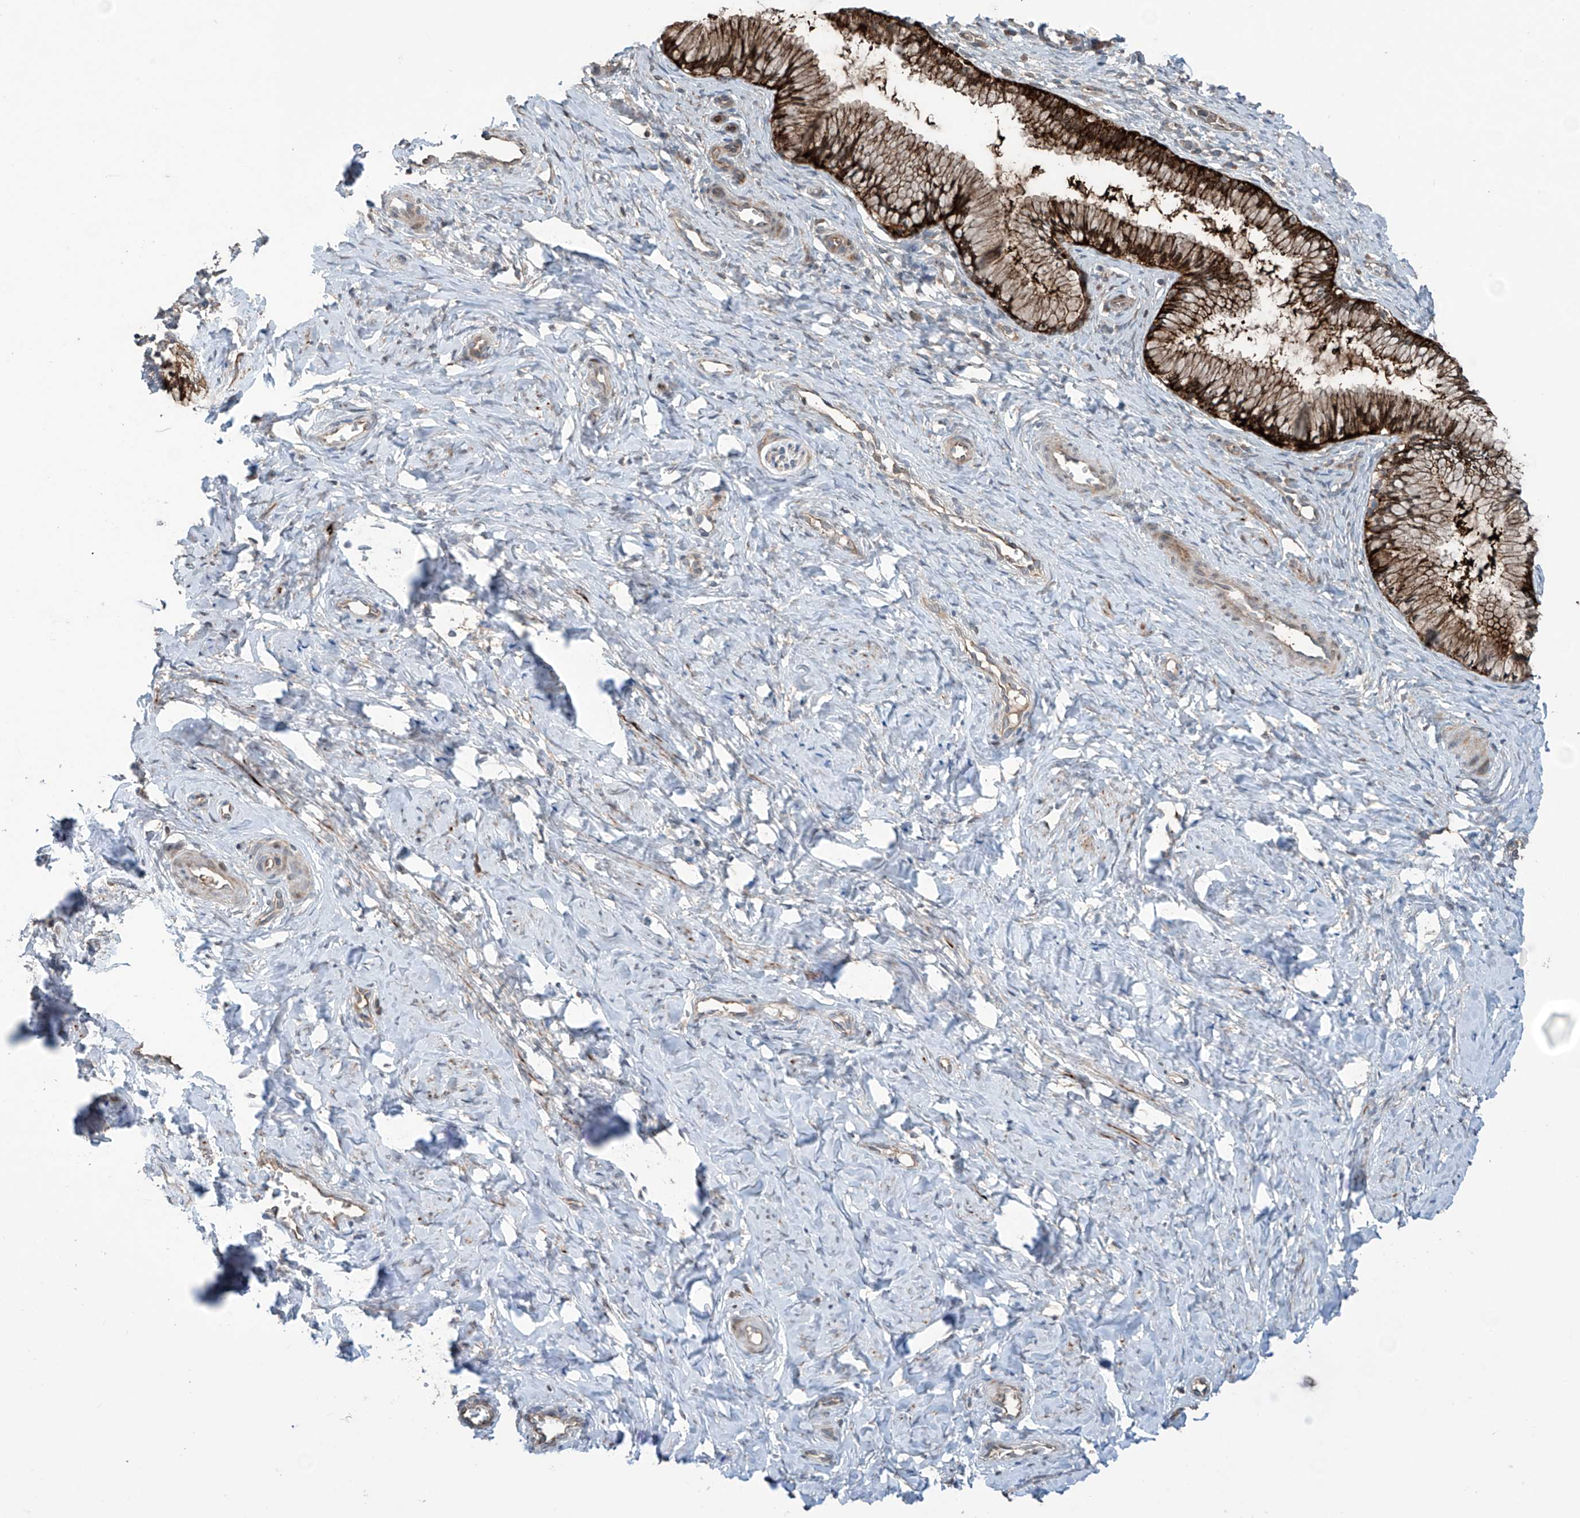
{"staining": {"intensity": "strong", "quantity": ">75%", "location": "cytoplasmic/membranous"}, "tissue": "cervix", "cell_type": "Glandular cells", "image_type": "normal", "snomed": [{"axis": "morphology", "description": "Normal tissue, NOS"}, {"axis": "topography", "description": "Cervix"}], "caption": "Protein analysis of benign cervix demonstrates strong cytoplasmic/membranous staining in about >75% of glandular cells.", "gene": "SAMD3", "patient": {"sex": "female", "age": 27}}